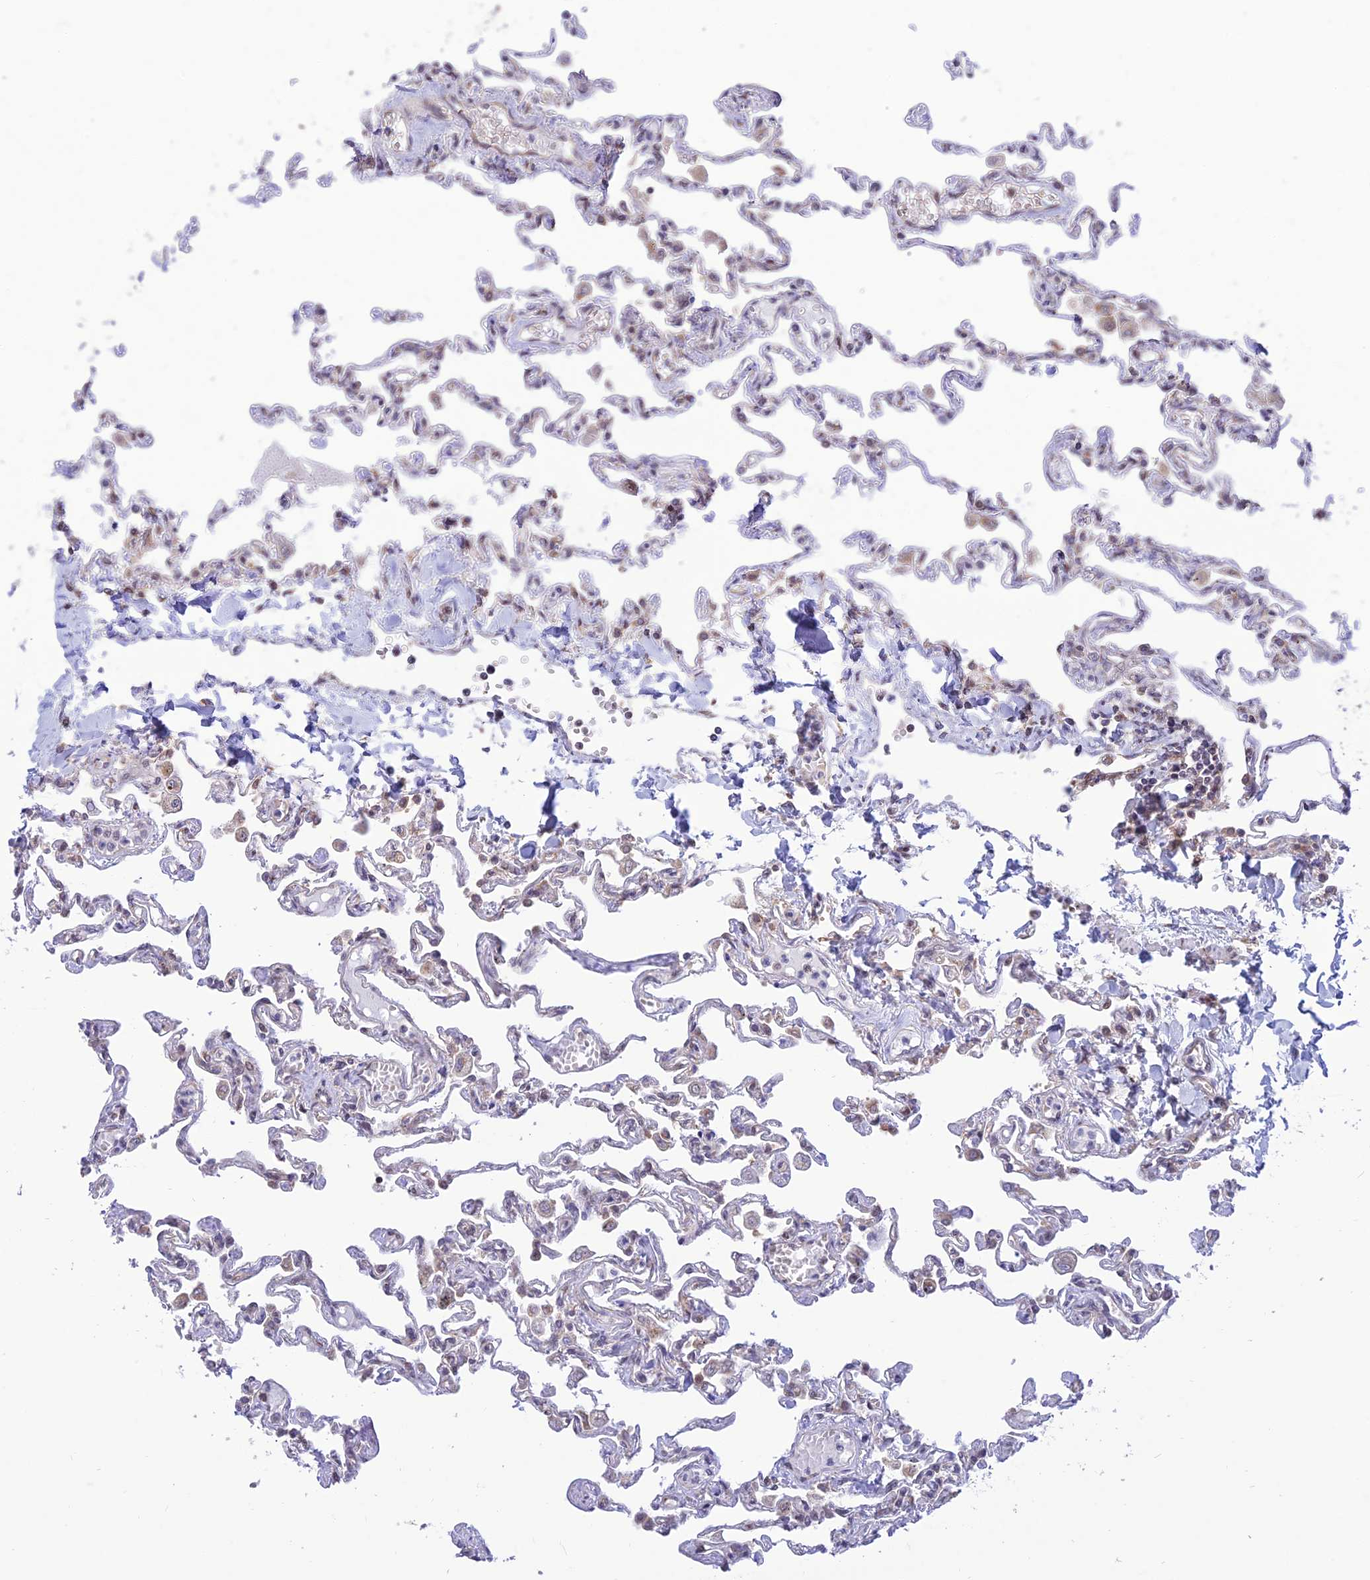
{"staining": {"intensity": "negative", "quantity": "none", "location": "none"}, "tissue": "lung", "cell_type": "Alveolar cells", "image_type": "normal", "snomed": [{"axis": "morphology", "description": "Normal tissue, NOS"}, {"axis": "topography", "description": "Lung"}], "caption": "Alveolar cells show no significant positivity in unremarkable lung.", "gene": "GOLGA3", "patient": {"sex": "male", "age": 21}}